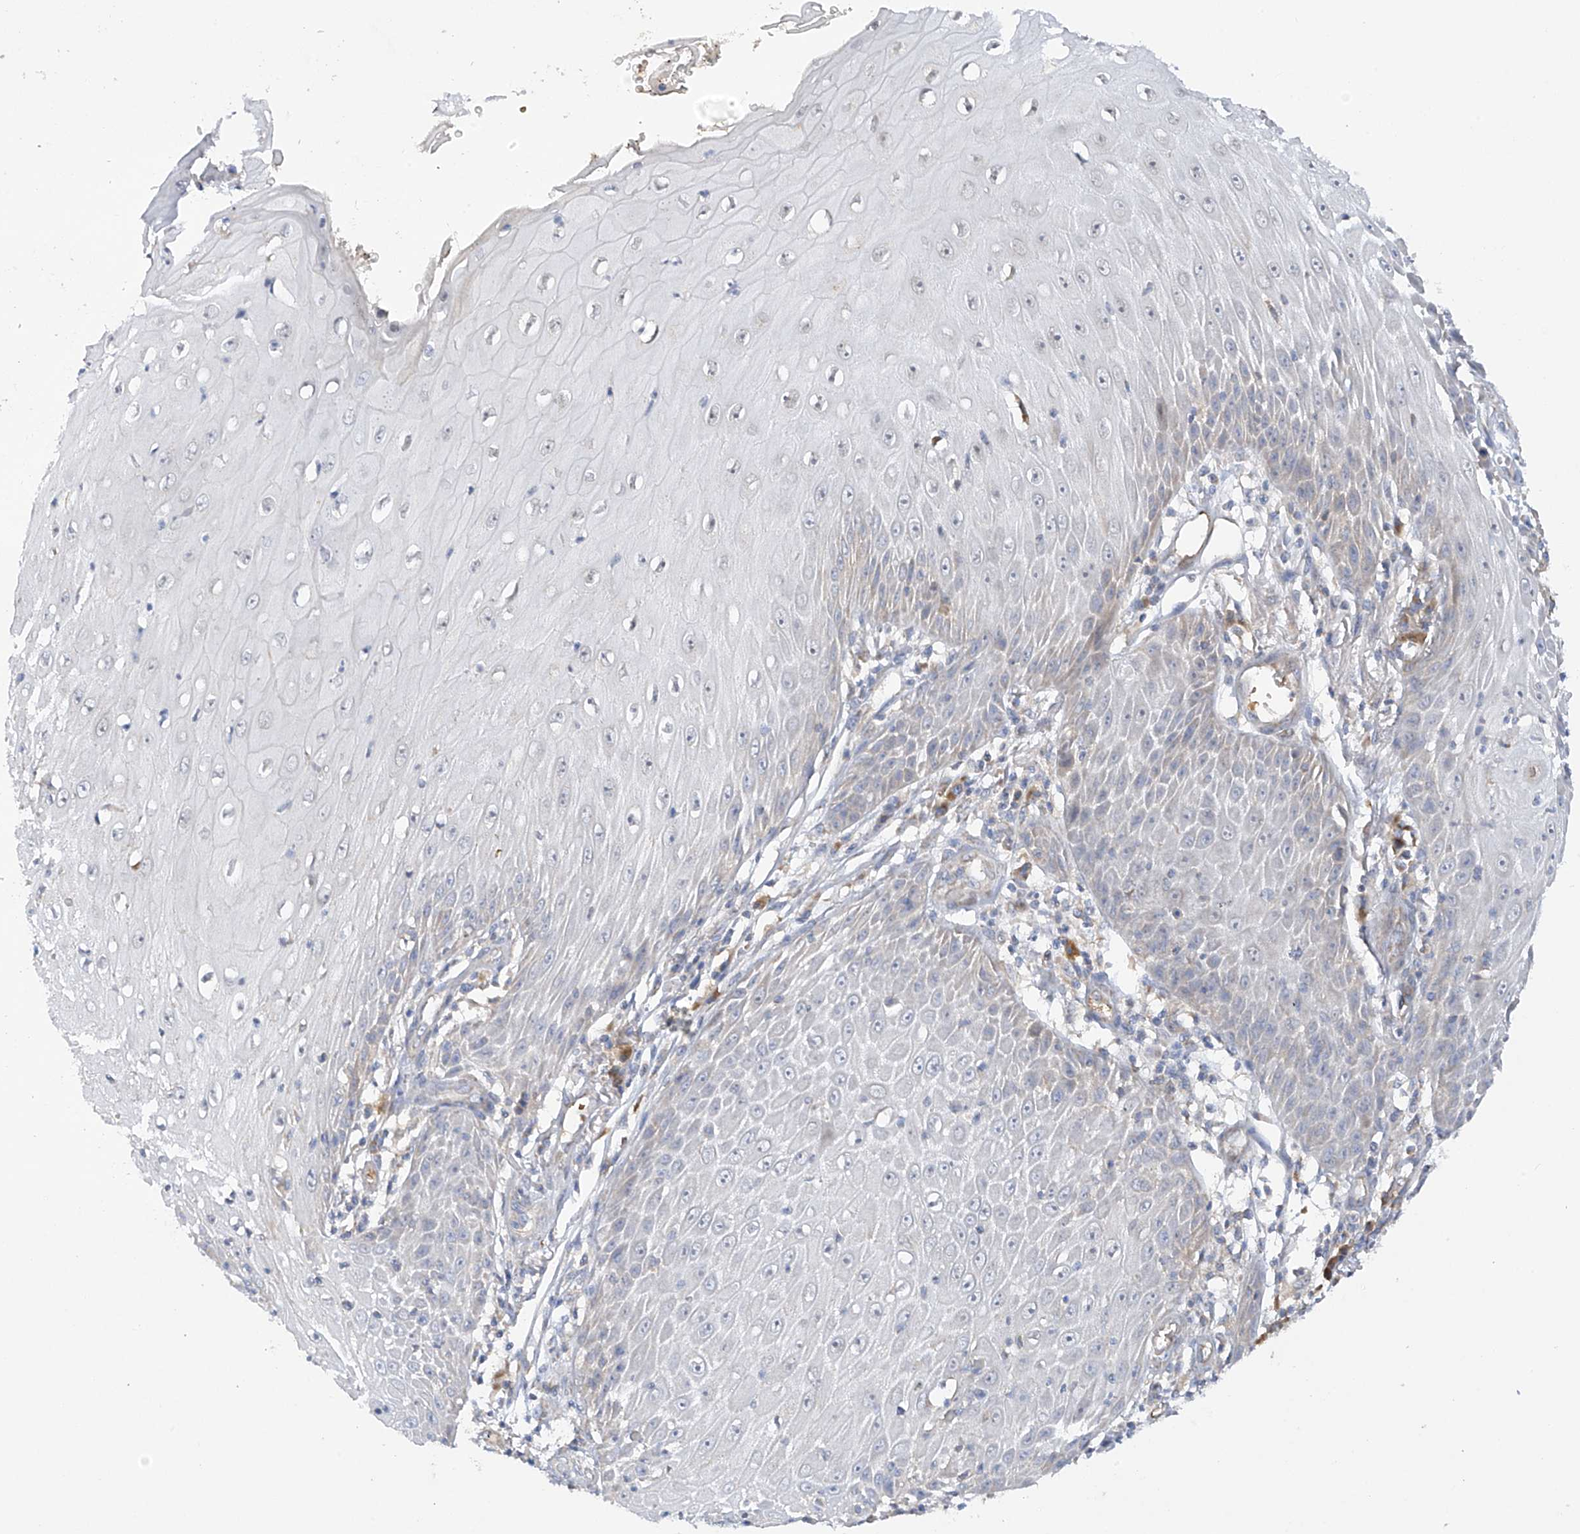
{"staining": {"intensity": "negative", "quantity": "none", "location": "none"}, "tissue": "skin cancer", "cell_type": "Tumor cells", "image_type": "cancer", "snomed": [{"axis": "morphology", "description": "Squamous cell carcinoma, NOS"}, {"axis": "topography", "description": "Skin"}], "caption": "DAB immunohistochemical staining of skin cancer (squamous cell carcinoma) exhibits no significant staining in tumor cells. Nuclei are stained in blue.", "gene": "METTL18", "patient": {"sex": "female", "age": 73}}